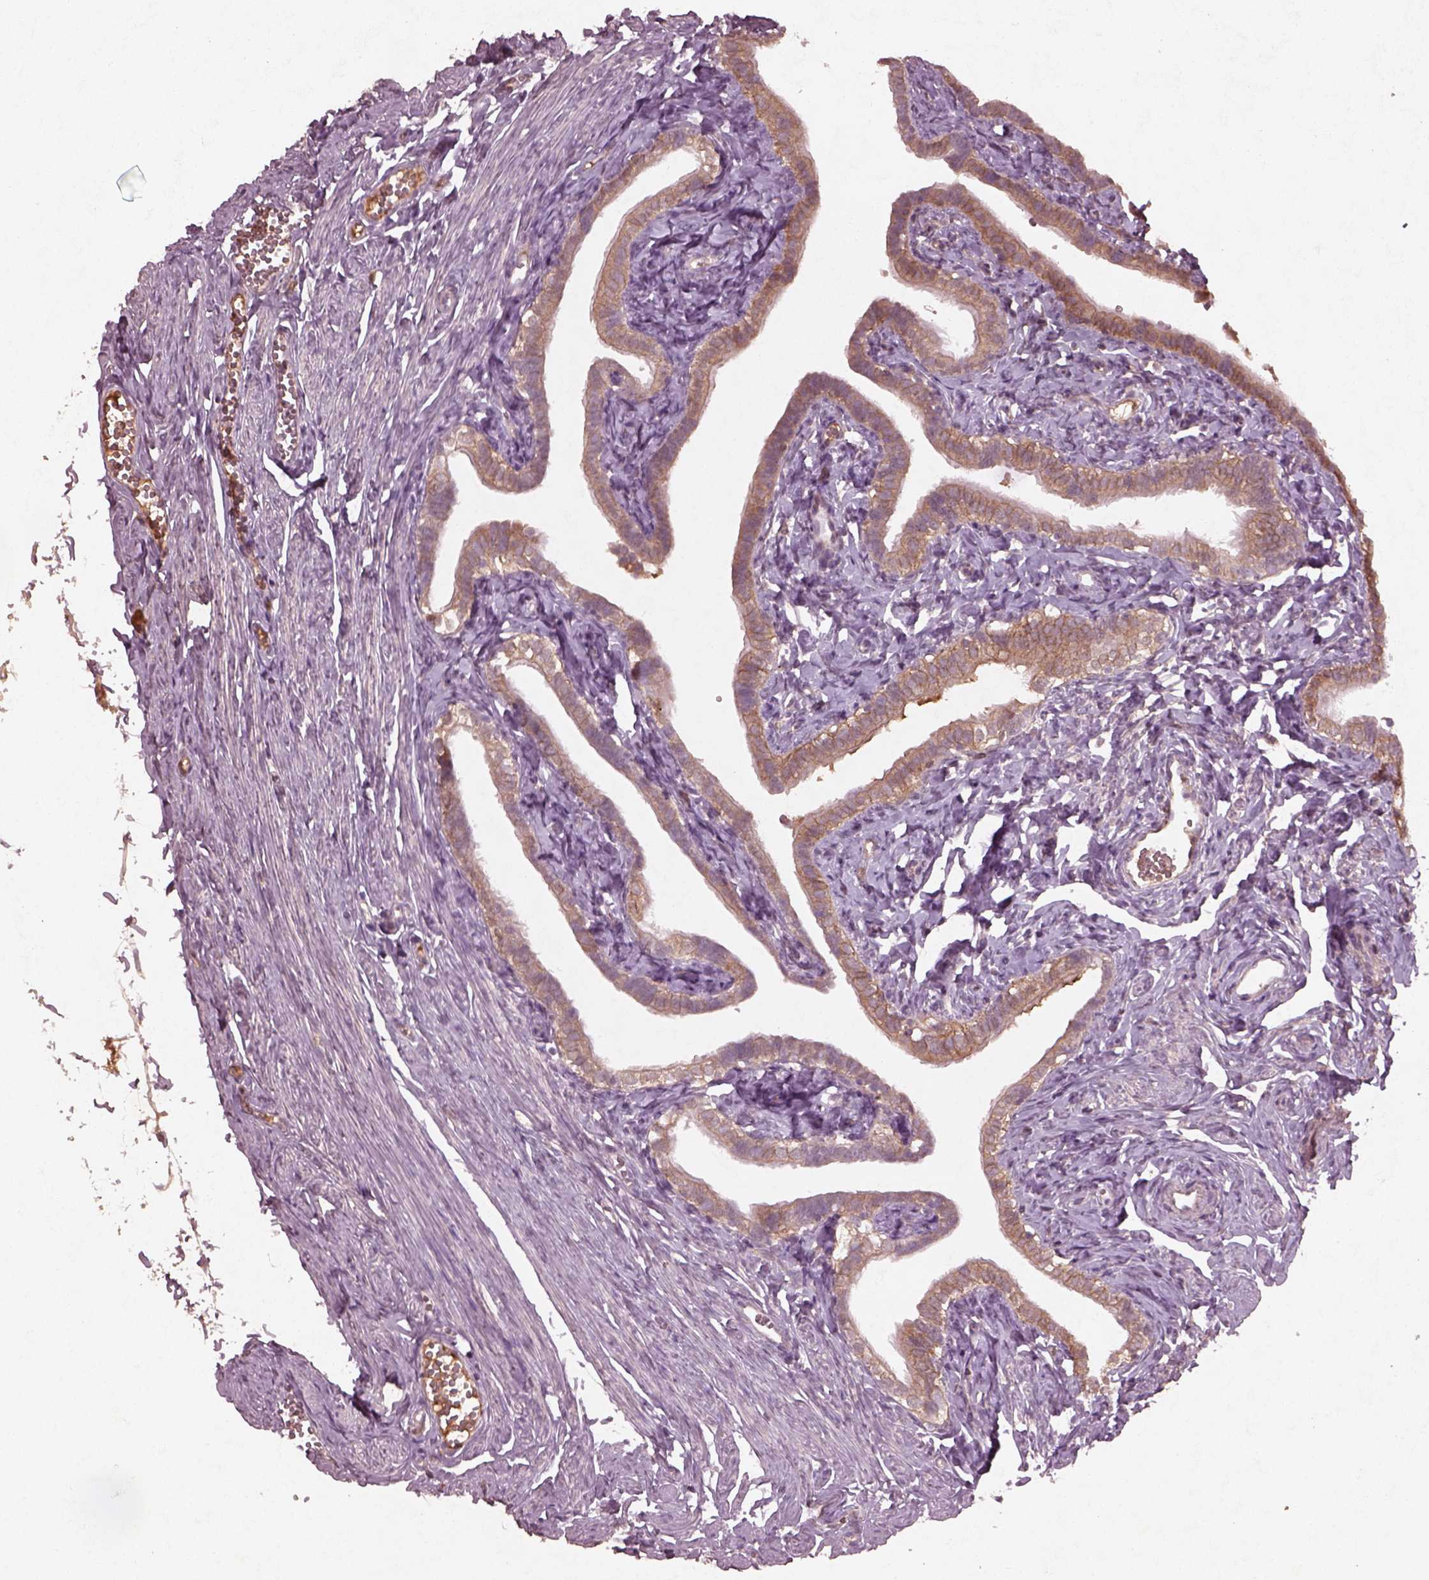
{"staining": {"intensity": "moderate", "quantity": ">75%", "location": "cytoplasmic/membranous"}, "tissue": "fallopian tube", "cell_type": "Glandular cells", "image_type": "normal", "snomed": [{"axis": "morphology", "description": "Normal tissue, NOS"}, {"axis": "topography", "description": "Fallopian tube"}], "caption": "Immunohistochemical staining of benign human fallopian tube demonstrates >75% levels of moderate cytoplasmic/membranous protein expression in about >75% of glandular cells. Using DAB (brown) and hematoxylin (blue) stains, captured at high magnification using brightfield microscopy.", "gene": "FAM234A", "patient": {"sex": "female", "age": 41}}